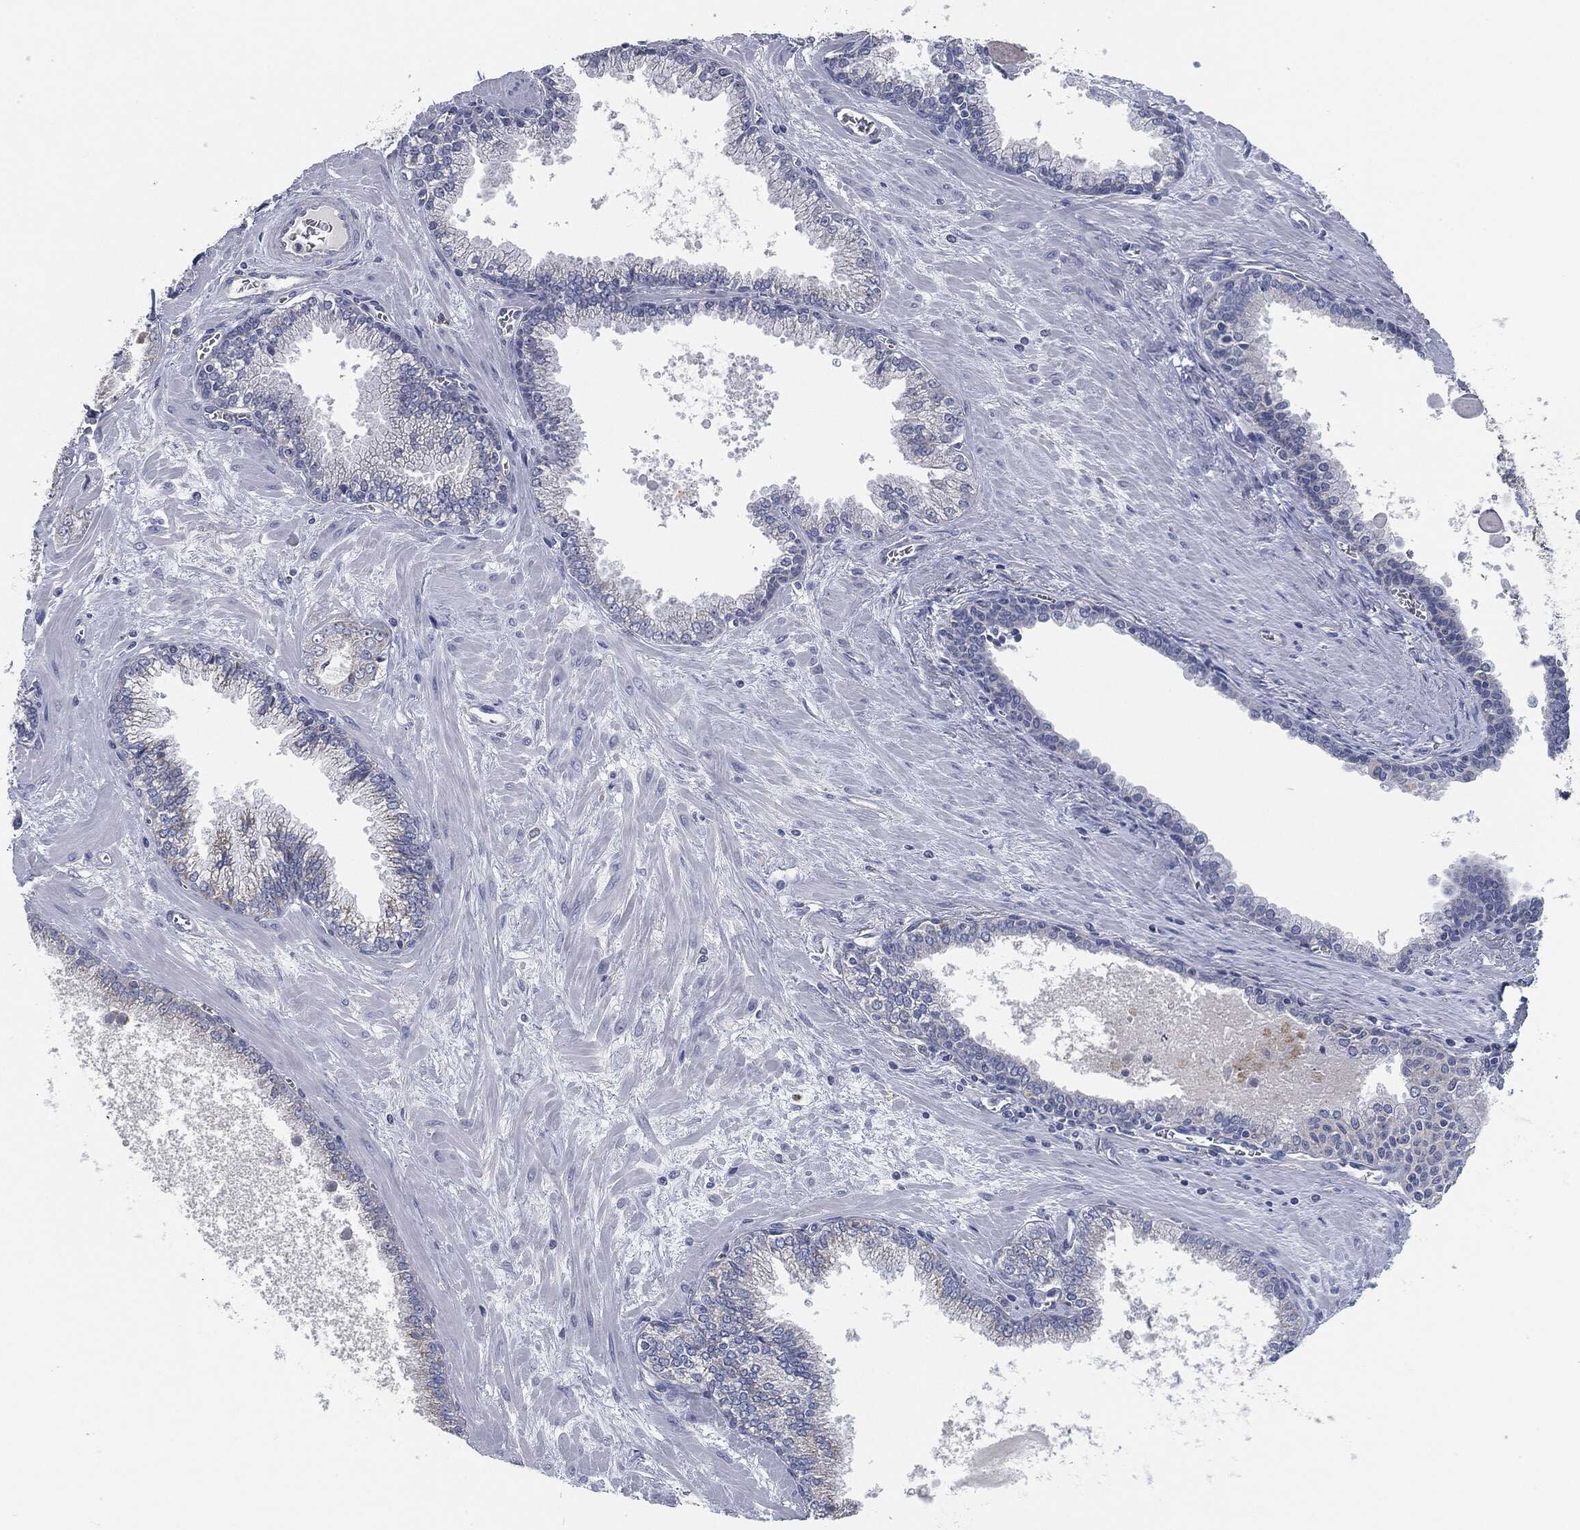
{"staining": {"intensity": "weak", "quantity": "25%-75%", "location": "cytoplasmic/membranous"}, "tissue": "prostate cancer", "cell_type": "Tumor cells", "image_type": "cancer", "snomed": [{"axis": "morphology", "description": "Adenocarcinoma, NOS"}, {"axis": "topography", "description": "Prostate"}], "caption": "A brown stain shows weak cytoplasmic/membranous positivity of a protein in human prostate cancer tumor cells.", "gene": "SIGLEC9", "patient": {"sex": "male", "age": 56}}